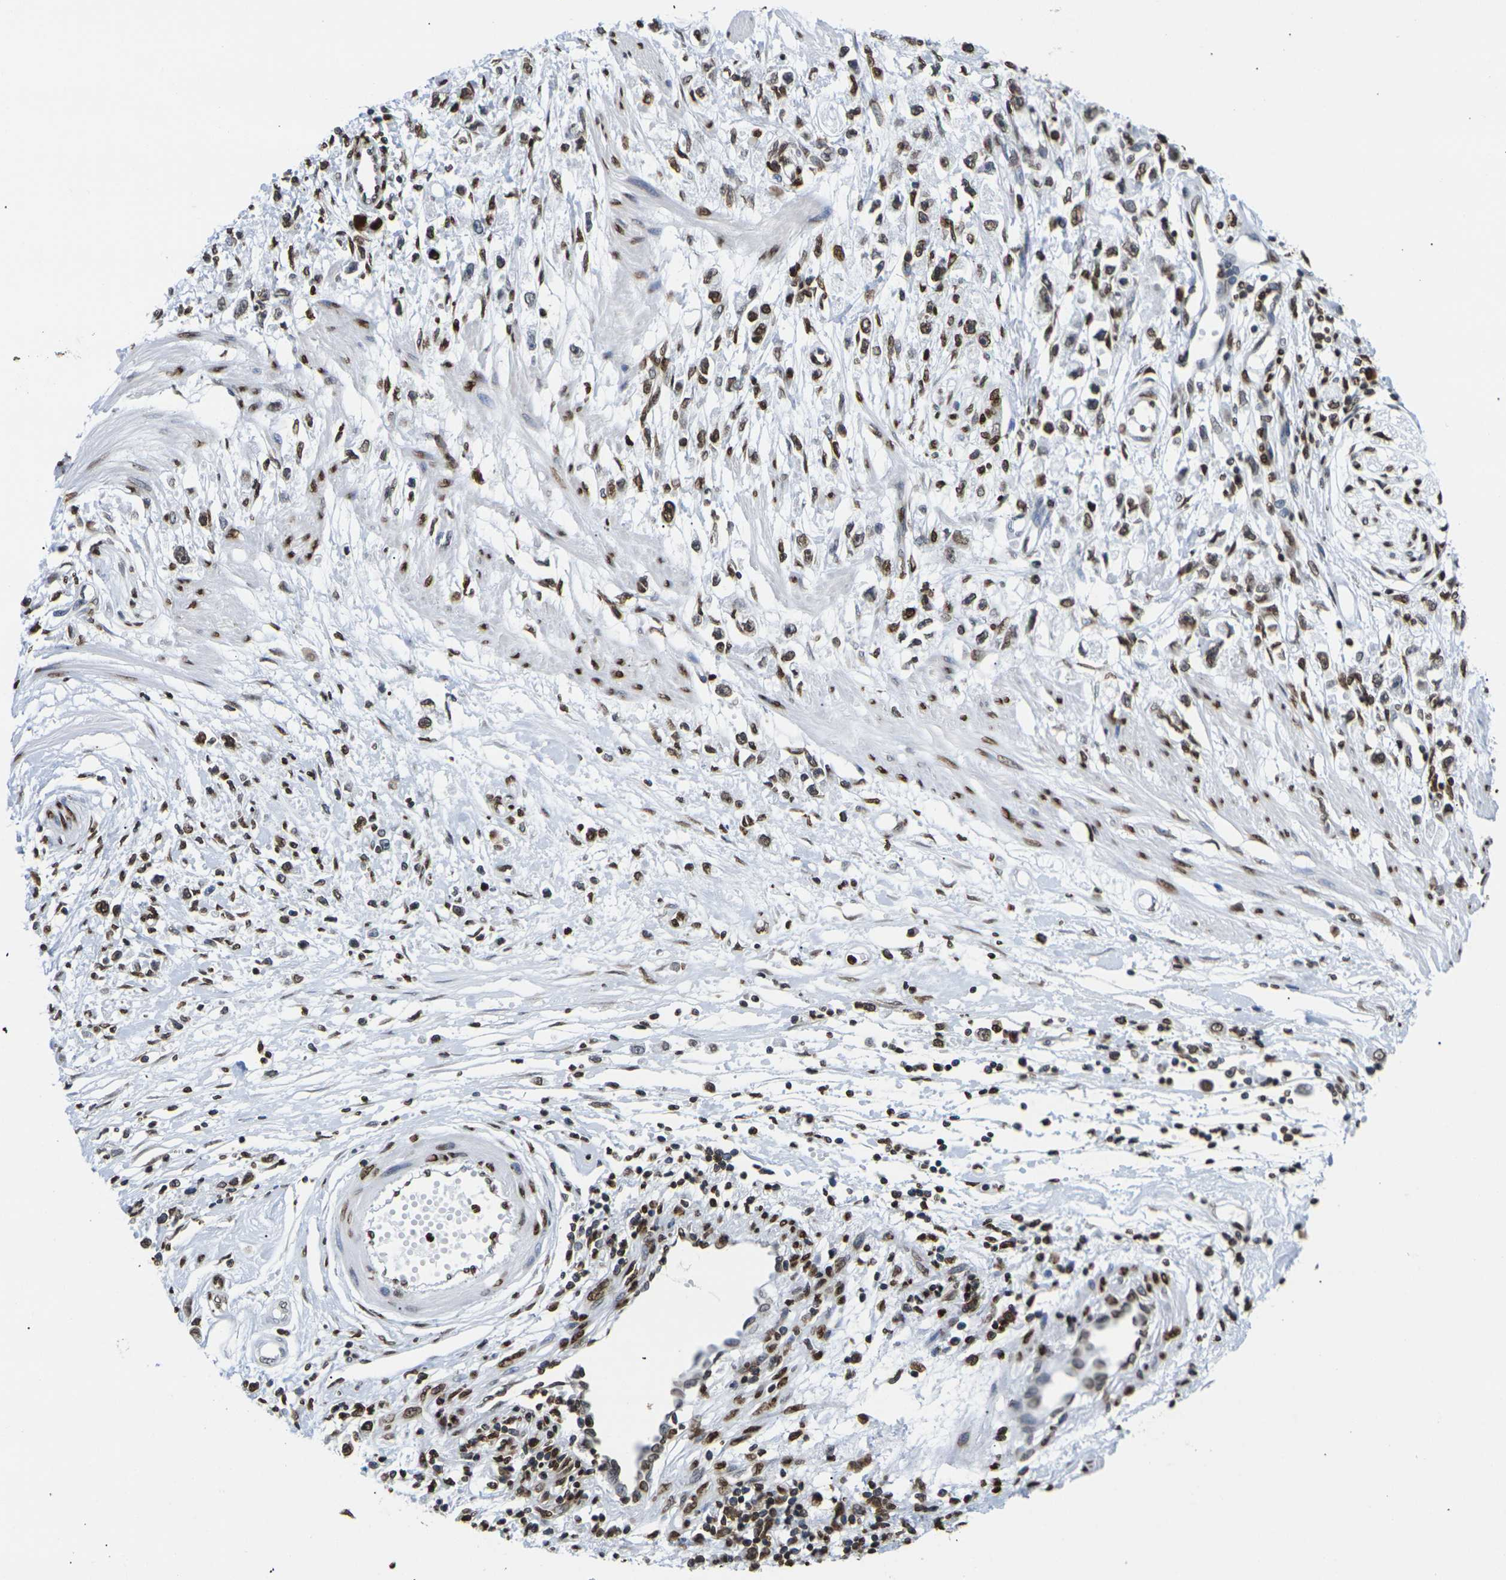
{"staining": {"intensity": "moderate", "quantity": ">75%", "location": "cytoplasmic/membranous,nuclear"}, "tissue": "stomach cancer", "cell_type": "Tumor cells", "image_type": "cancer", "snomed": [{"axis": "morphology", "description": "Adenocarcinoma, NOS"}, {"axis": "topography", "description": "Stomach"}], "caption": "Stomach adenocarcinoma stained for a protein shows moderate cytoplasmic/membranous and nuclear positivity in tumor cells. Nuclei are stained in blue.", "gene": "H2AC21", "patient": {"sex": "female", "age": 59}}